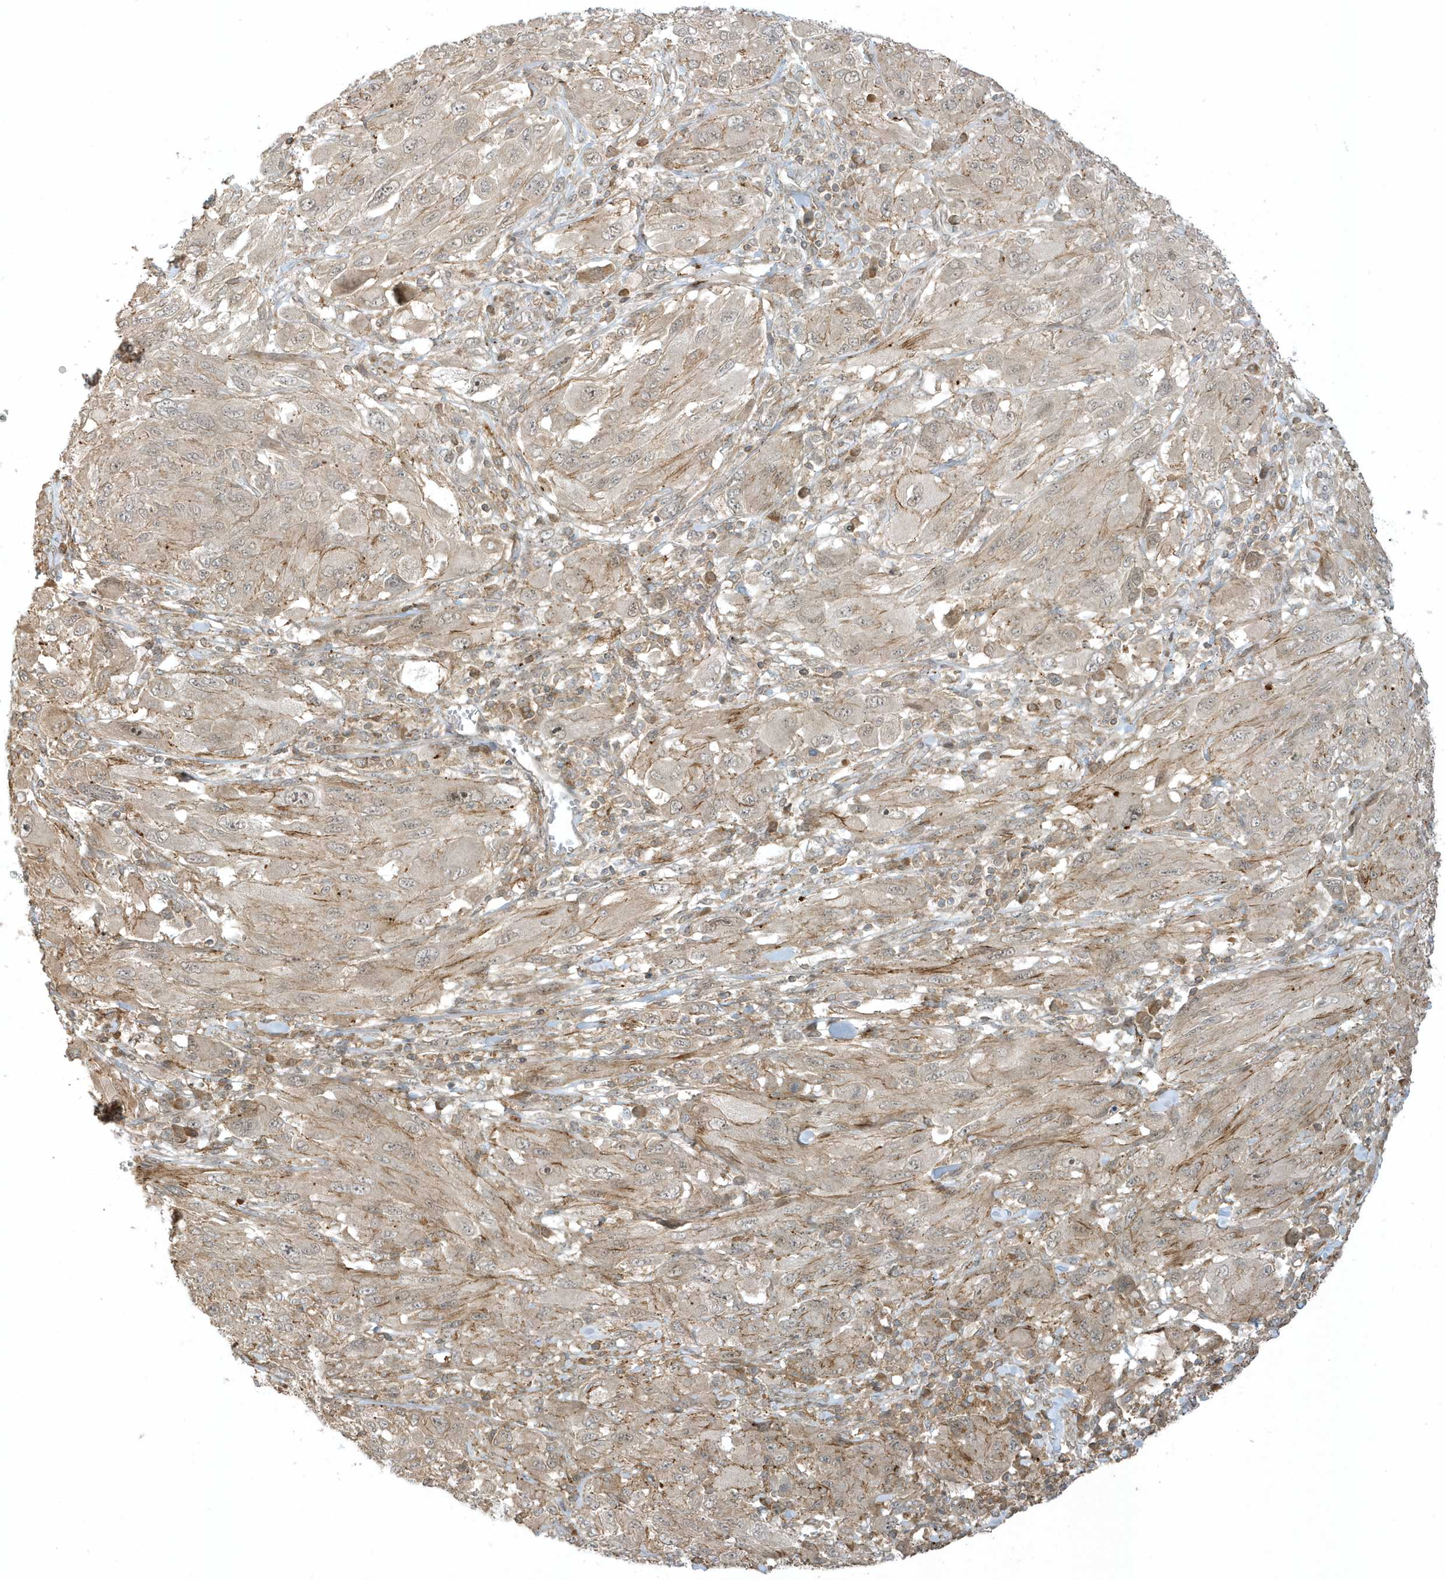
{"staining": {"intensity": "weak", "quantity": "25%-75%", "location": "cytoplasmic/membranous"}, "tissue": "melanoma", "cell_type": "Tumor cells", "image_type": "cancer", "snomed": [{"axis": "morphology", "description": "Malignant melanoma, NOS"}, {"axis": "topography", "description": "Skin"}], "caption": "Immunohistochemical staining of human melanoma reveals weak cytoplasmic/membranous protein positivity in approximately 25%-75% of tumor cells.", "gene": "ZBTB8A", "patient": {"sex": "female", "age": 91}}